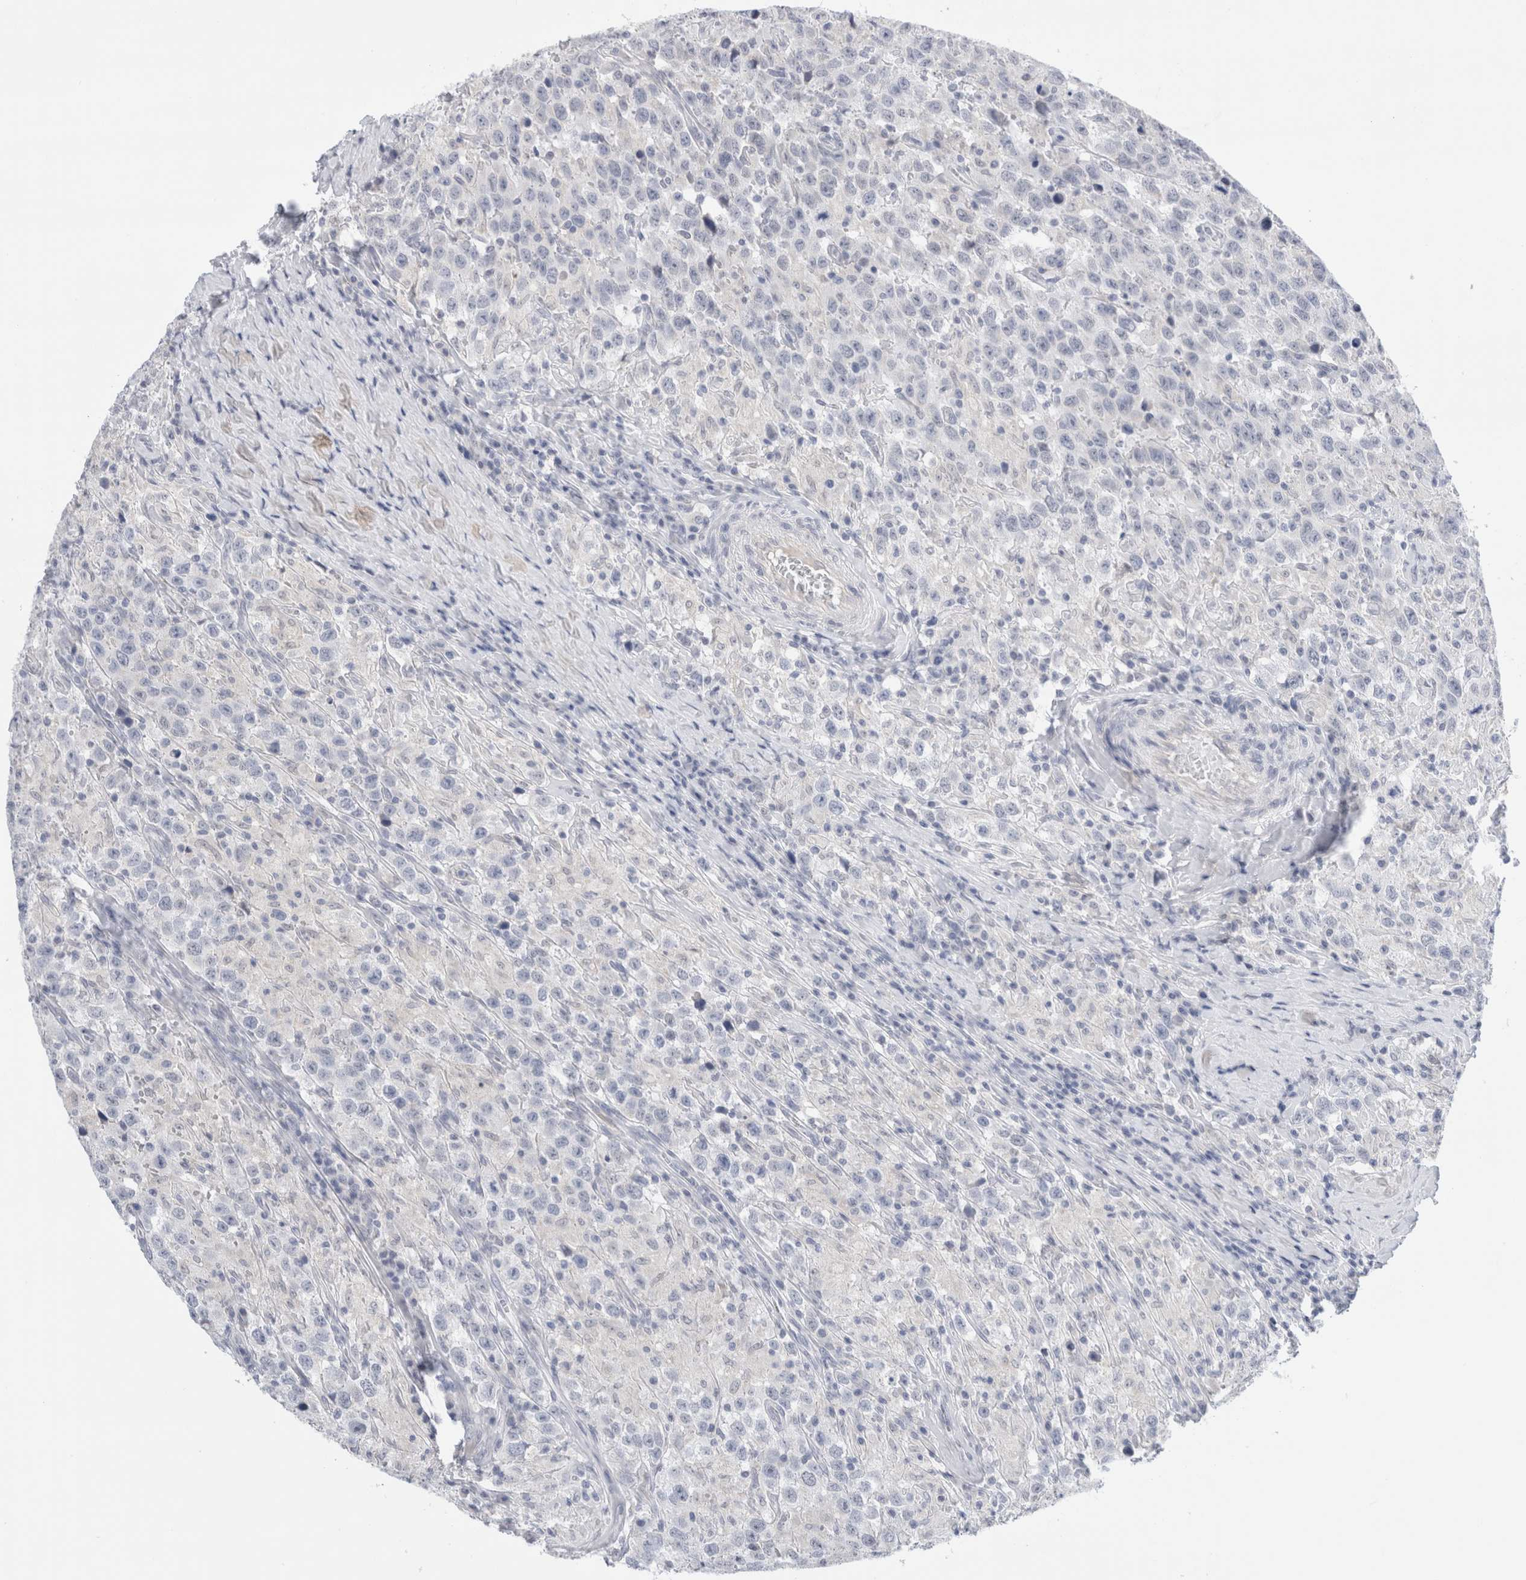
{"staining": {"intensity": "negative", "quantity": "none", "location": "none"}, "tissue": "testis cancer", "cell_type": "Tumor cells", "image_type": "cancer", "snomed": [{"axis": "morphology", "description": "Seminoma, NOS"}, {"axis": "topography", "description": "Testis"}], "caption": "Seminoma (testis) was stained to show a protein in brown. There is no significant staining in tumor cells. The staining is performed using DAB brown chromogen with nuclei counter-stained in using hematoxylin.", "gene": "SLC22A12", "patient": {"sex": "male", "age": 41}}